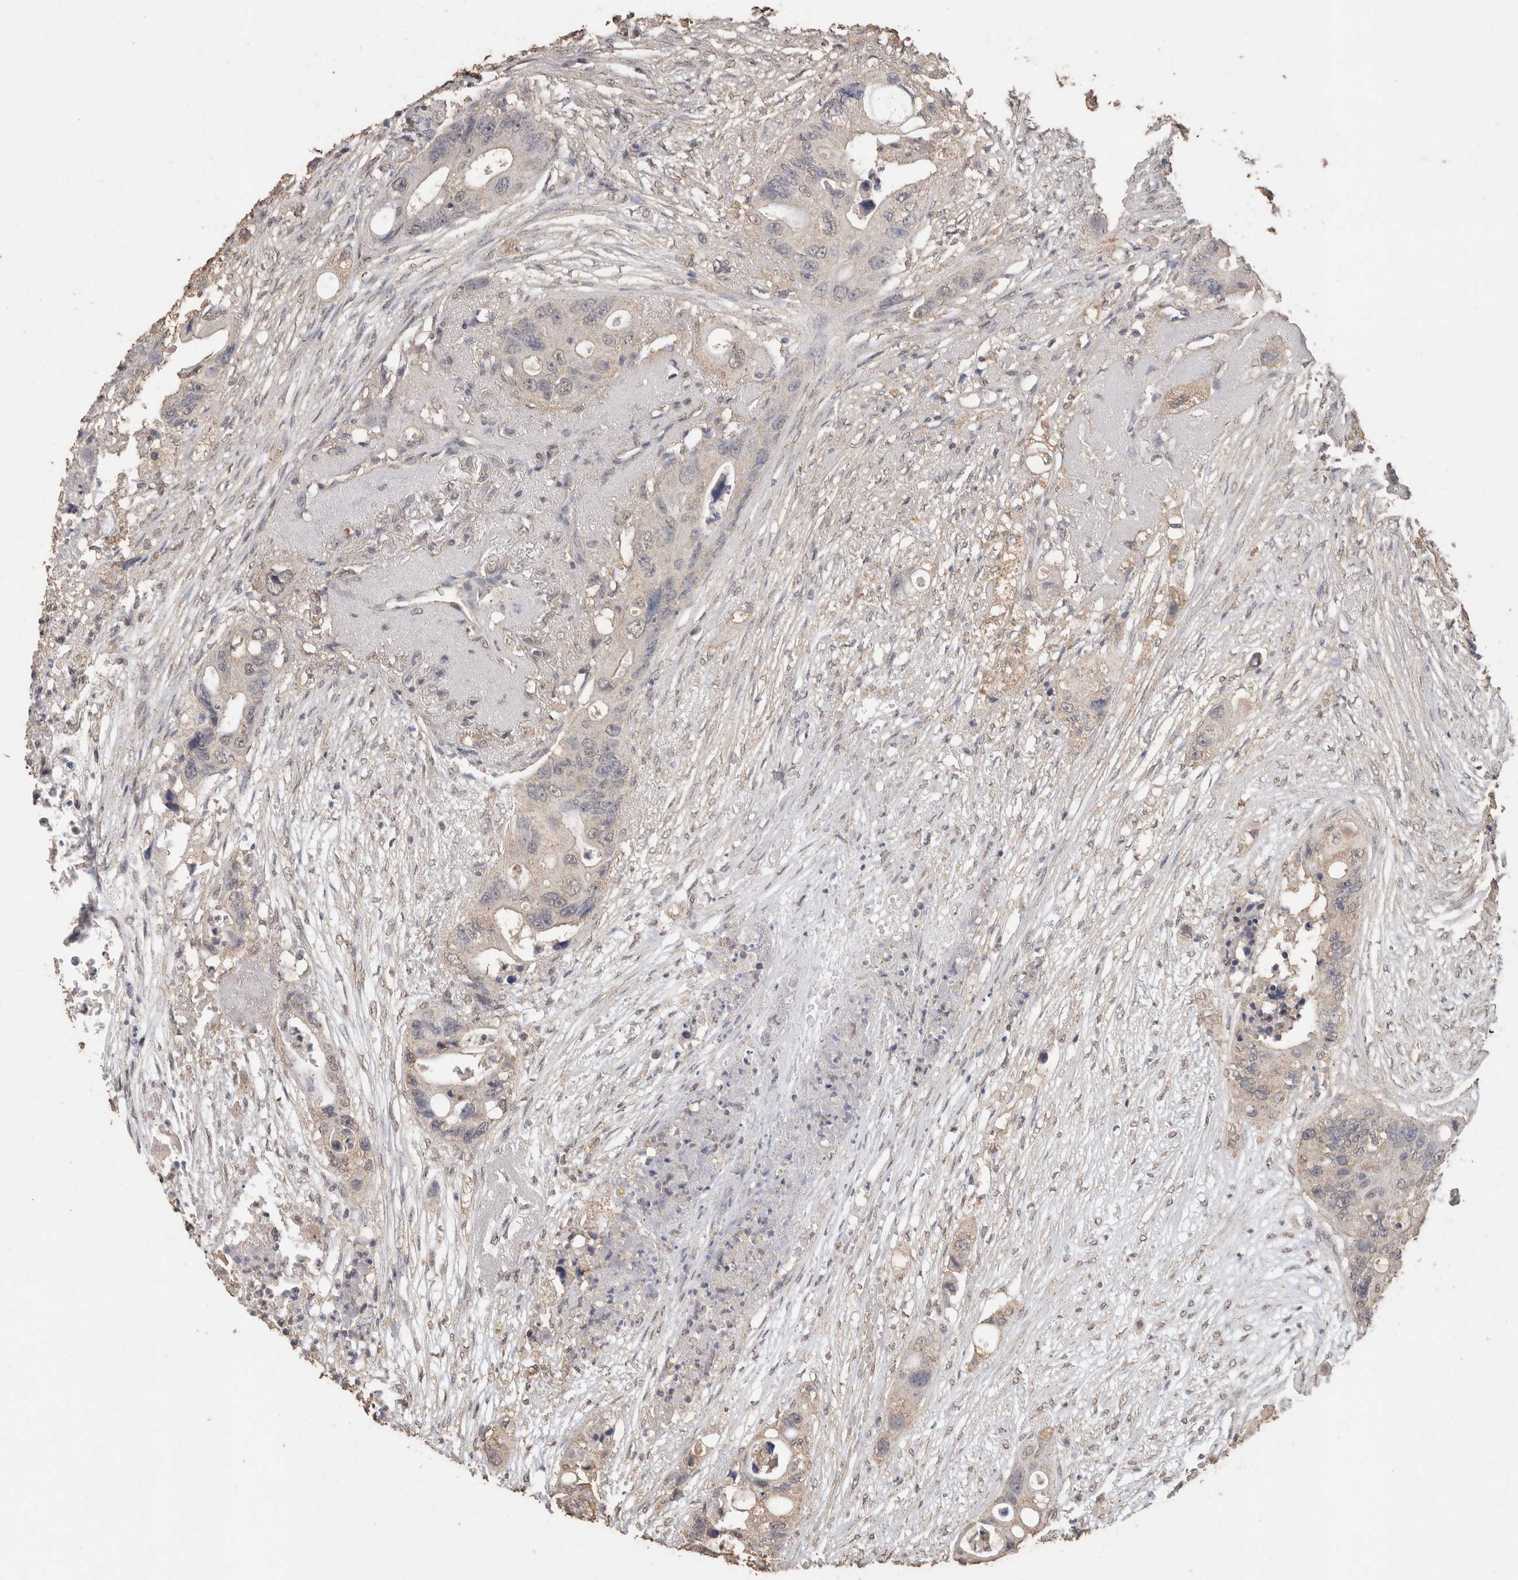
{"staining": {"intensity": "negative", "quantity": "none", "location": "none"}, "tissue": "colorectal cancer", "cell_type": "Tumor cells", "image_type": "cancer", "snomed": [{"axis": "morphology", "description": "Adenocarcinoma, NOS"}, {"axis": "topography", "description": "Colon"}], "caption": "IHC micrograph of human adenocarcinoma (colorectal) stained for a protein (brown), which displays no positivity in tumor cells.", "gene": "CX3CL1", "patient": {"sex": "female", "age": 57}}